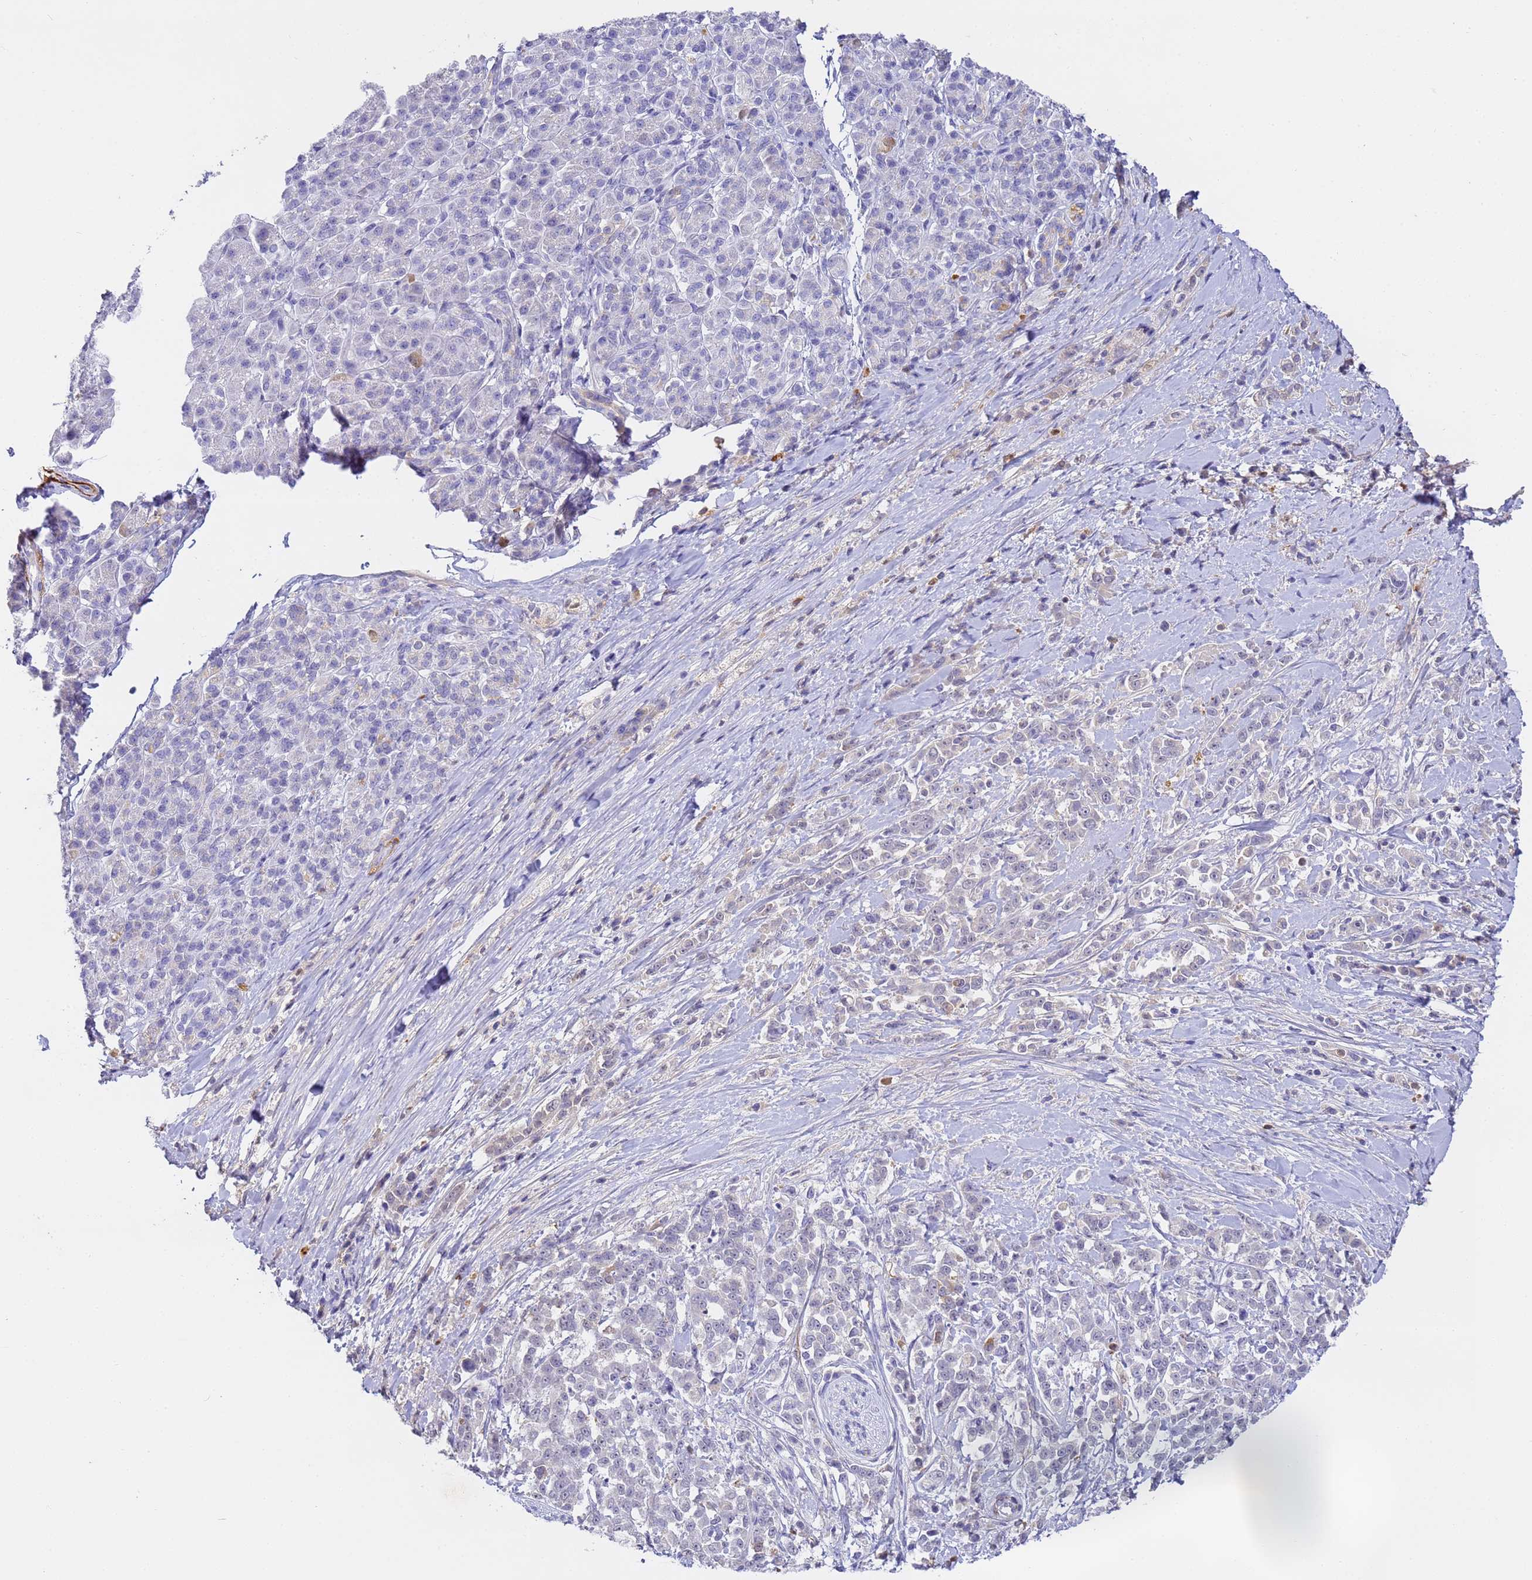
{"staining": {"intensity": "negative", "quantity": "none", "location": "none"}, "tissue": "pancreatic cancer", "cell_type": "Tumor cells", "image_type": "cancer", "snomed": [{"axis": "morphology", "description": "Normal tissue, NOS"}, {"axis": "morphology", "description": "Adenocarcinoma, NOS"}, {"axis": "topography", "description": "Pancreas"}], "caption": "Photomicrograph shows no protein expression in tumor cells of pancreatic adenocarcinoma tissue. The staining is performed using DAB (3,3'-diaminobenzidine) brown chromogen with nuclei counter-stained in using hematoxylin.", "gene": "CFHR2", "patient": {"sex": "female", "age": 64}}